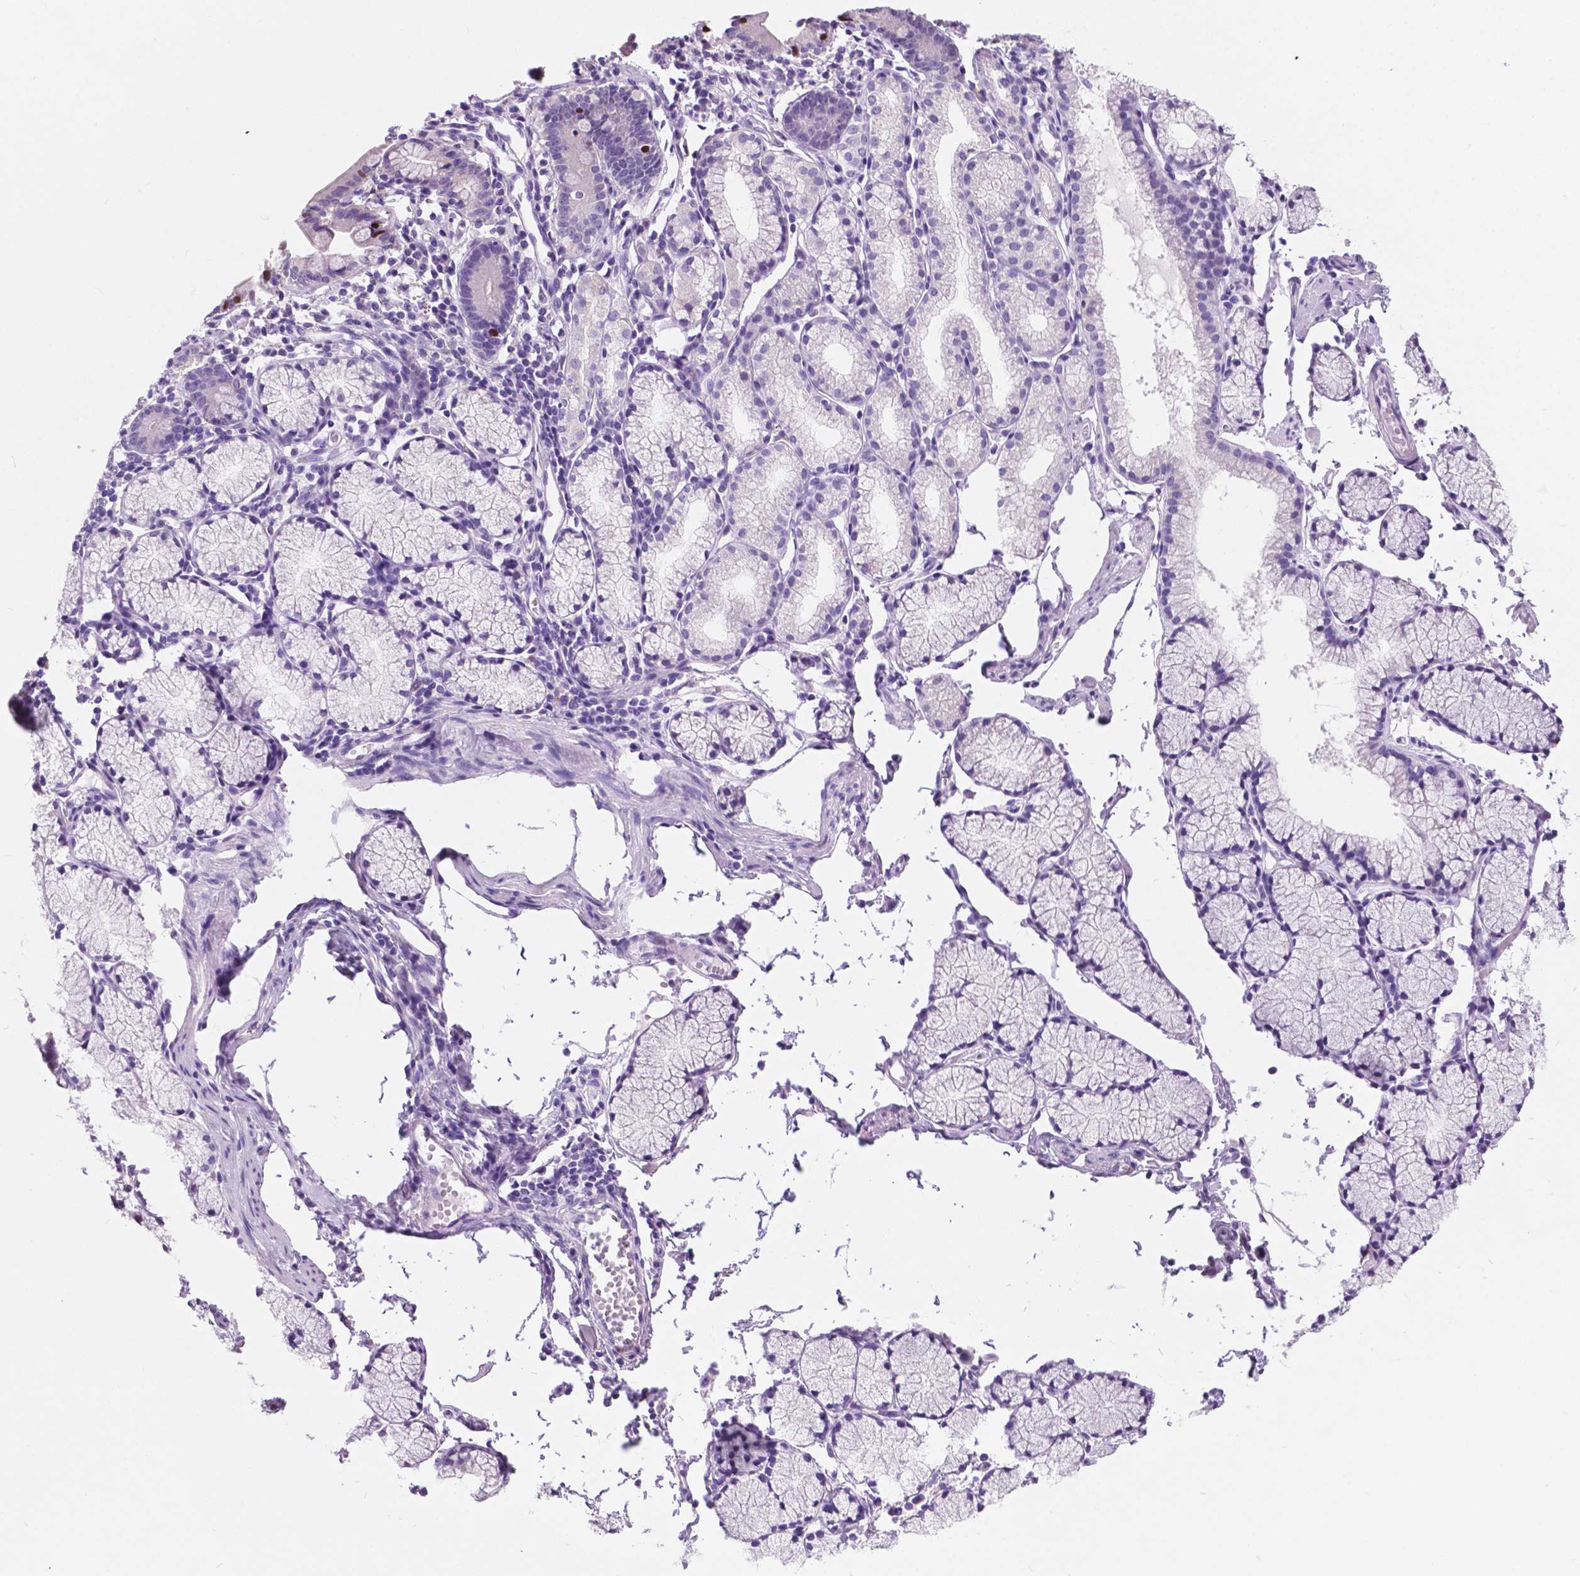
{"staining": {"intensity": "negative", "quantity": "none", "location": "none"}, "tissue": "stomach cancer", "cell_type": "Tumor cells", "image_type": "cancer", "snomed": [{"axis": "morphology", "description": "Adenocarcinoma, NOS"}, {"axis": "topography", "description": "Stomach"}], "caption": "There is no significant staining in tumor cells of stomach cancer (adenocarcinoma). (DAB immunohistochemistry, high magnification).", "gene": "ARMS2", "patient": {"sex": "male", "age": 47}}